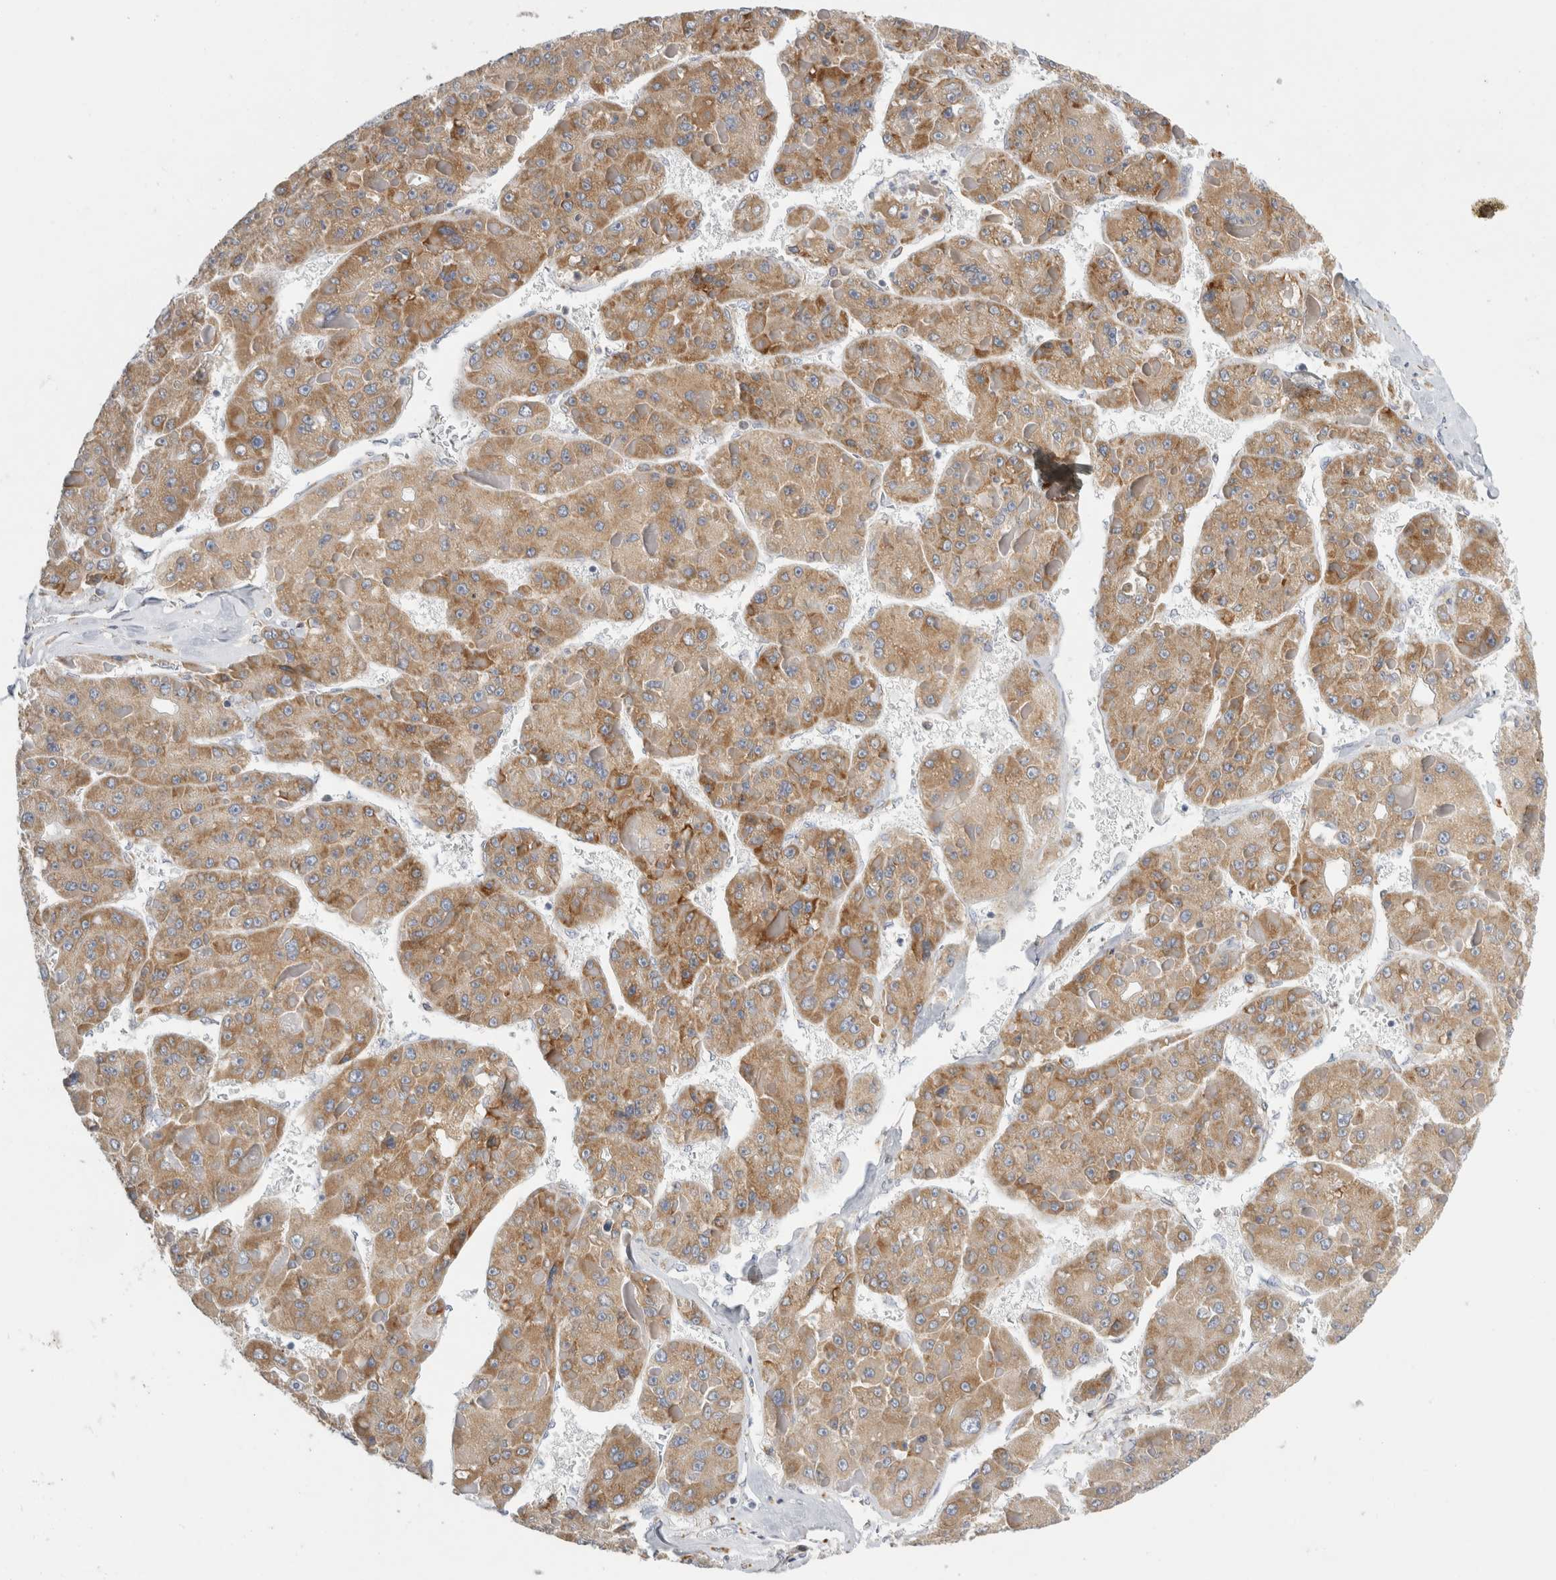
{"staining": {"intensity": "moderate", "quantity": ">75%", "location": "cytoplasmic/membranous"}, "tissue": "liver cancer", "cell_type": "Tumor cells", "image_type": "cancer", "snomed": [{"axis": "morphology", "description": "Carcinoma, Hepatocellular, NOS"}, {"axis": "topography", "description": "Liver"}], "caption": "A micrograph showing moderate cytoplasmic/membranous staining in approximately >75% of tumor cells in liver cancer (hepatocellular carcinoma), as visualized by brown immunohistochemical staining.", "gene": "RPN2", "patient": {"sex": "female", "age": 73}}